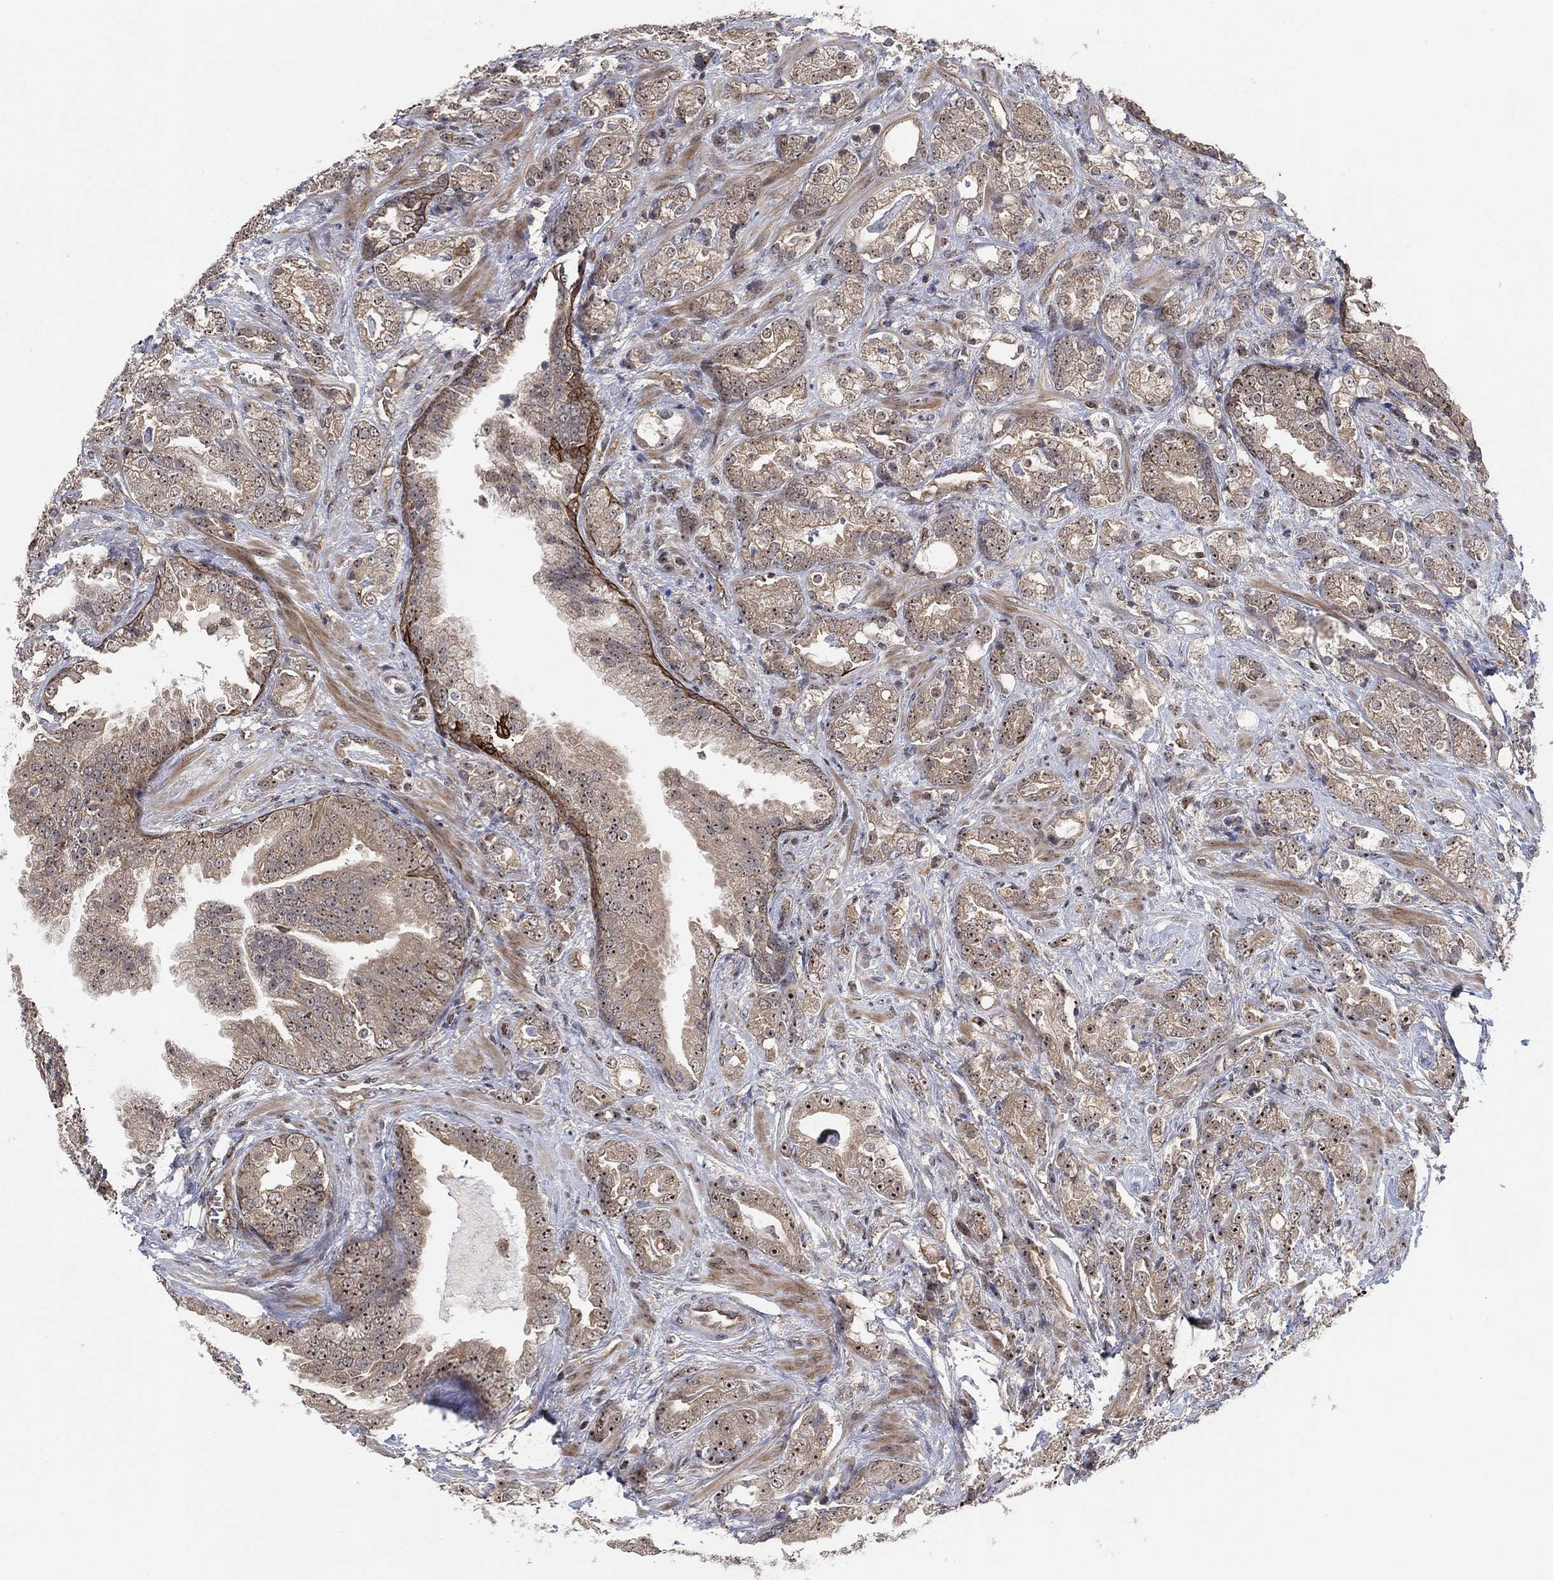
{"staining": {"intensity": "moderate", "quantity": "25%-75%", "location": "nuclear"}, "tissue": "prostate cancer", "cell_type": "Tumor cells", "image_type": "cancer", "snomed": [{"axis": "morphology", "description": "Adenocarcinoma, NOS"}, {"axis": "topography", "description": "Prostate"}], "caption": "Protein analysis of prostate cancer (adenocarcinoma) tissue reveals moderate nuclear expression in approximately 25%-75% of tumor cells.", "gene": "TMCO1", "patient": {"sex": "male", "age": 57}}